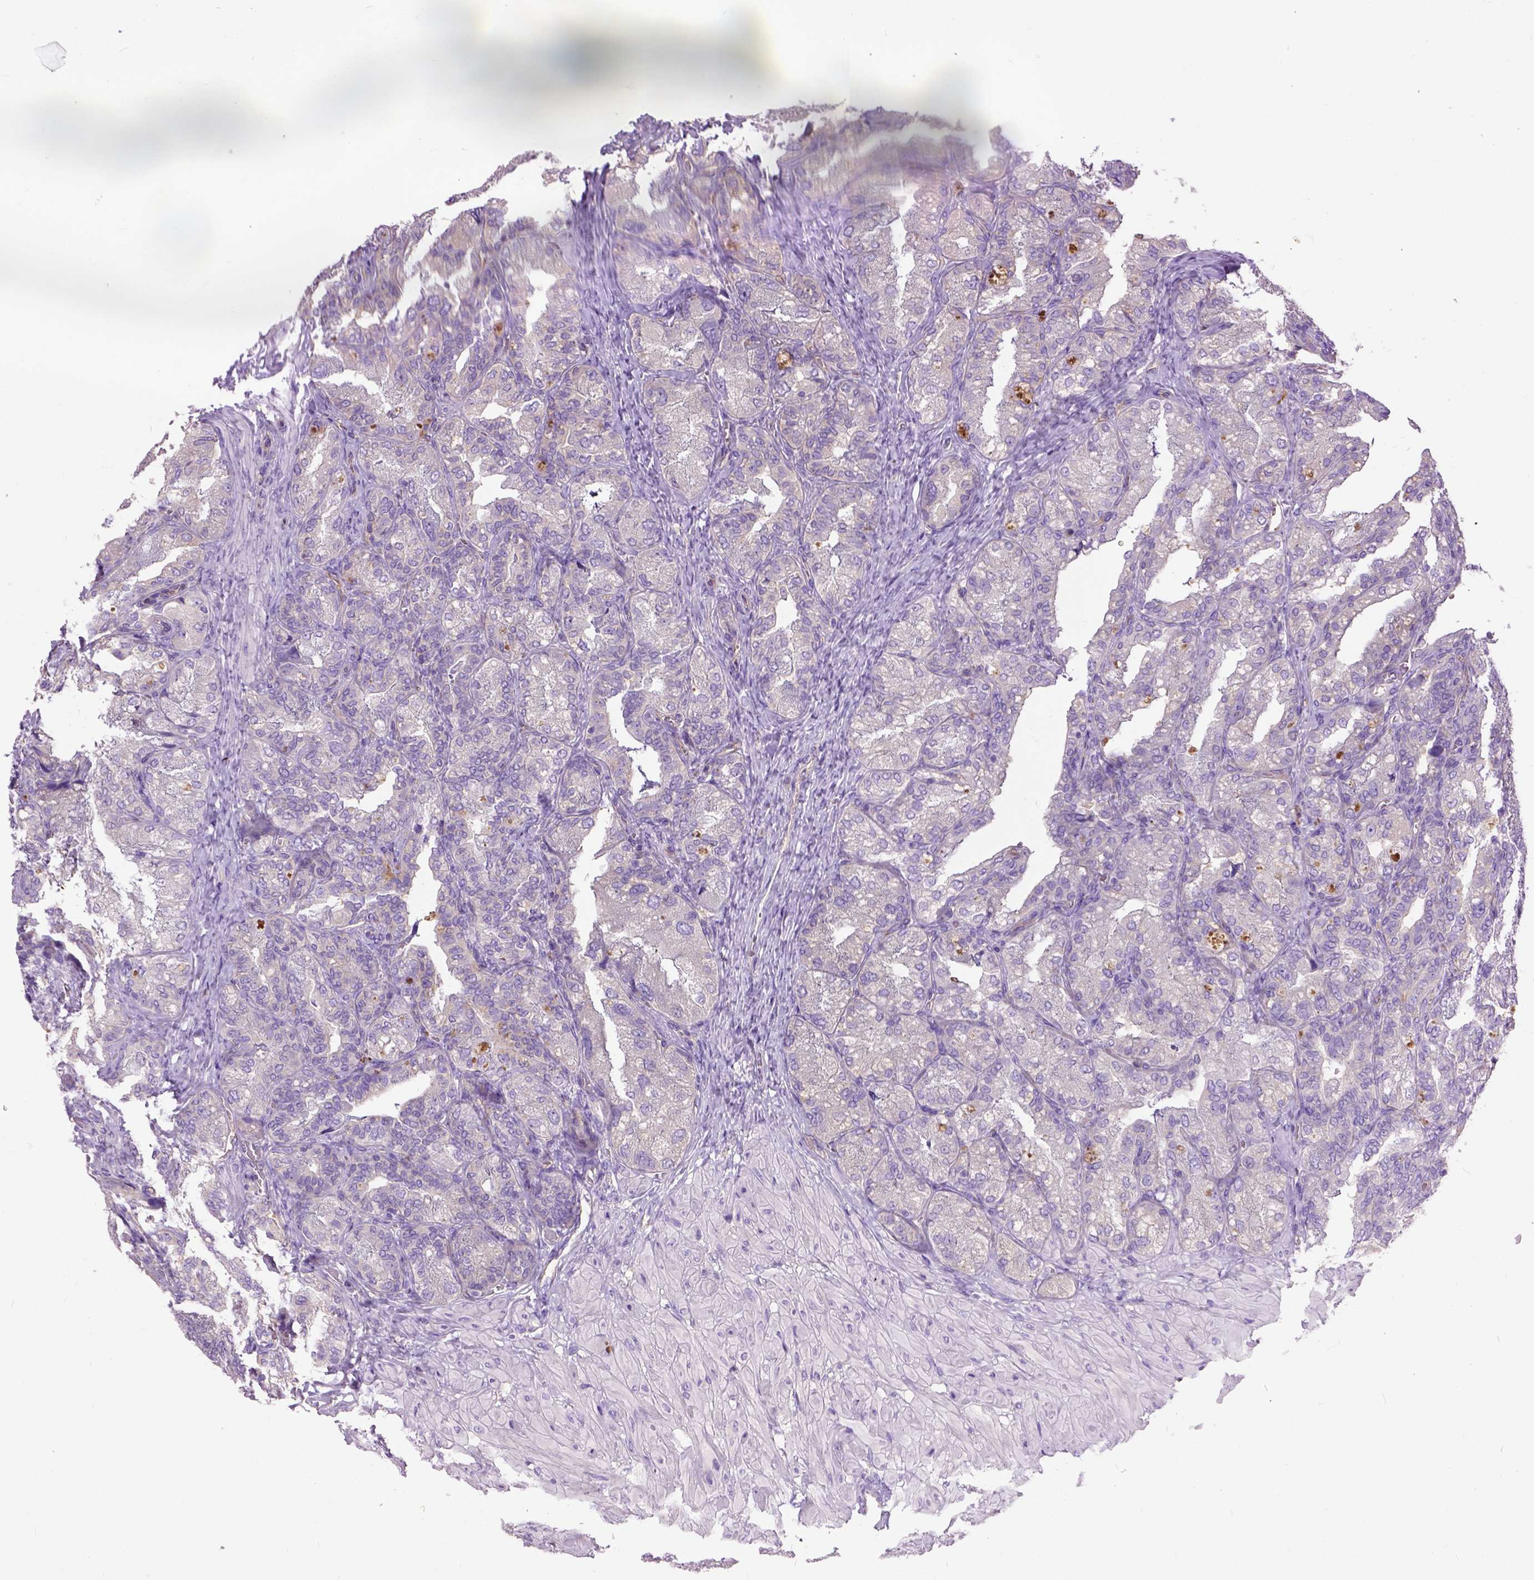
{"staining": {"intensity": "negative", "quantity": "none", "location": "none"}, "tissue": "seminal vesicle", "cell_type": "Glandular cells", "image_type": "normal", "snomed": [{"axis": "morphology", "description": "Normal tissue, NOS"}, {"axis": "topography", "description": "Seminal veicle"}], "caption": "This micrograph is of unremarkable seminal vesicle stained with immunohistochemistry to label a protein in brown with the nuclei are counter-stained blue. There is no staining in glandular cells. (Immunohistochemistry (ihc), brightfield microscopy, high magnification).", "gene": "SEMA4F", "patient": {"sex": "male", "age": 57}}